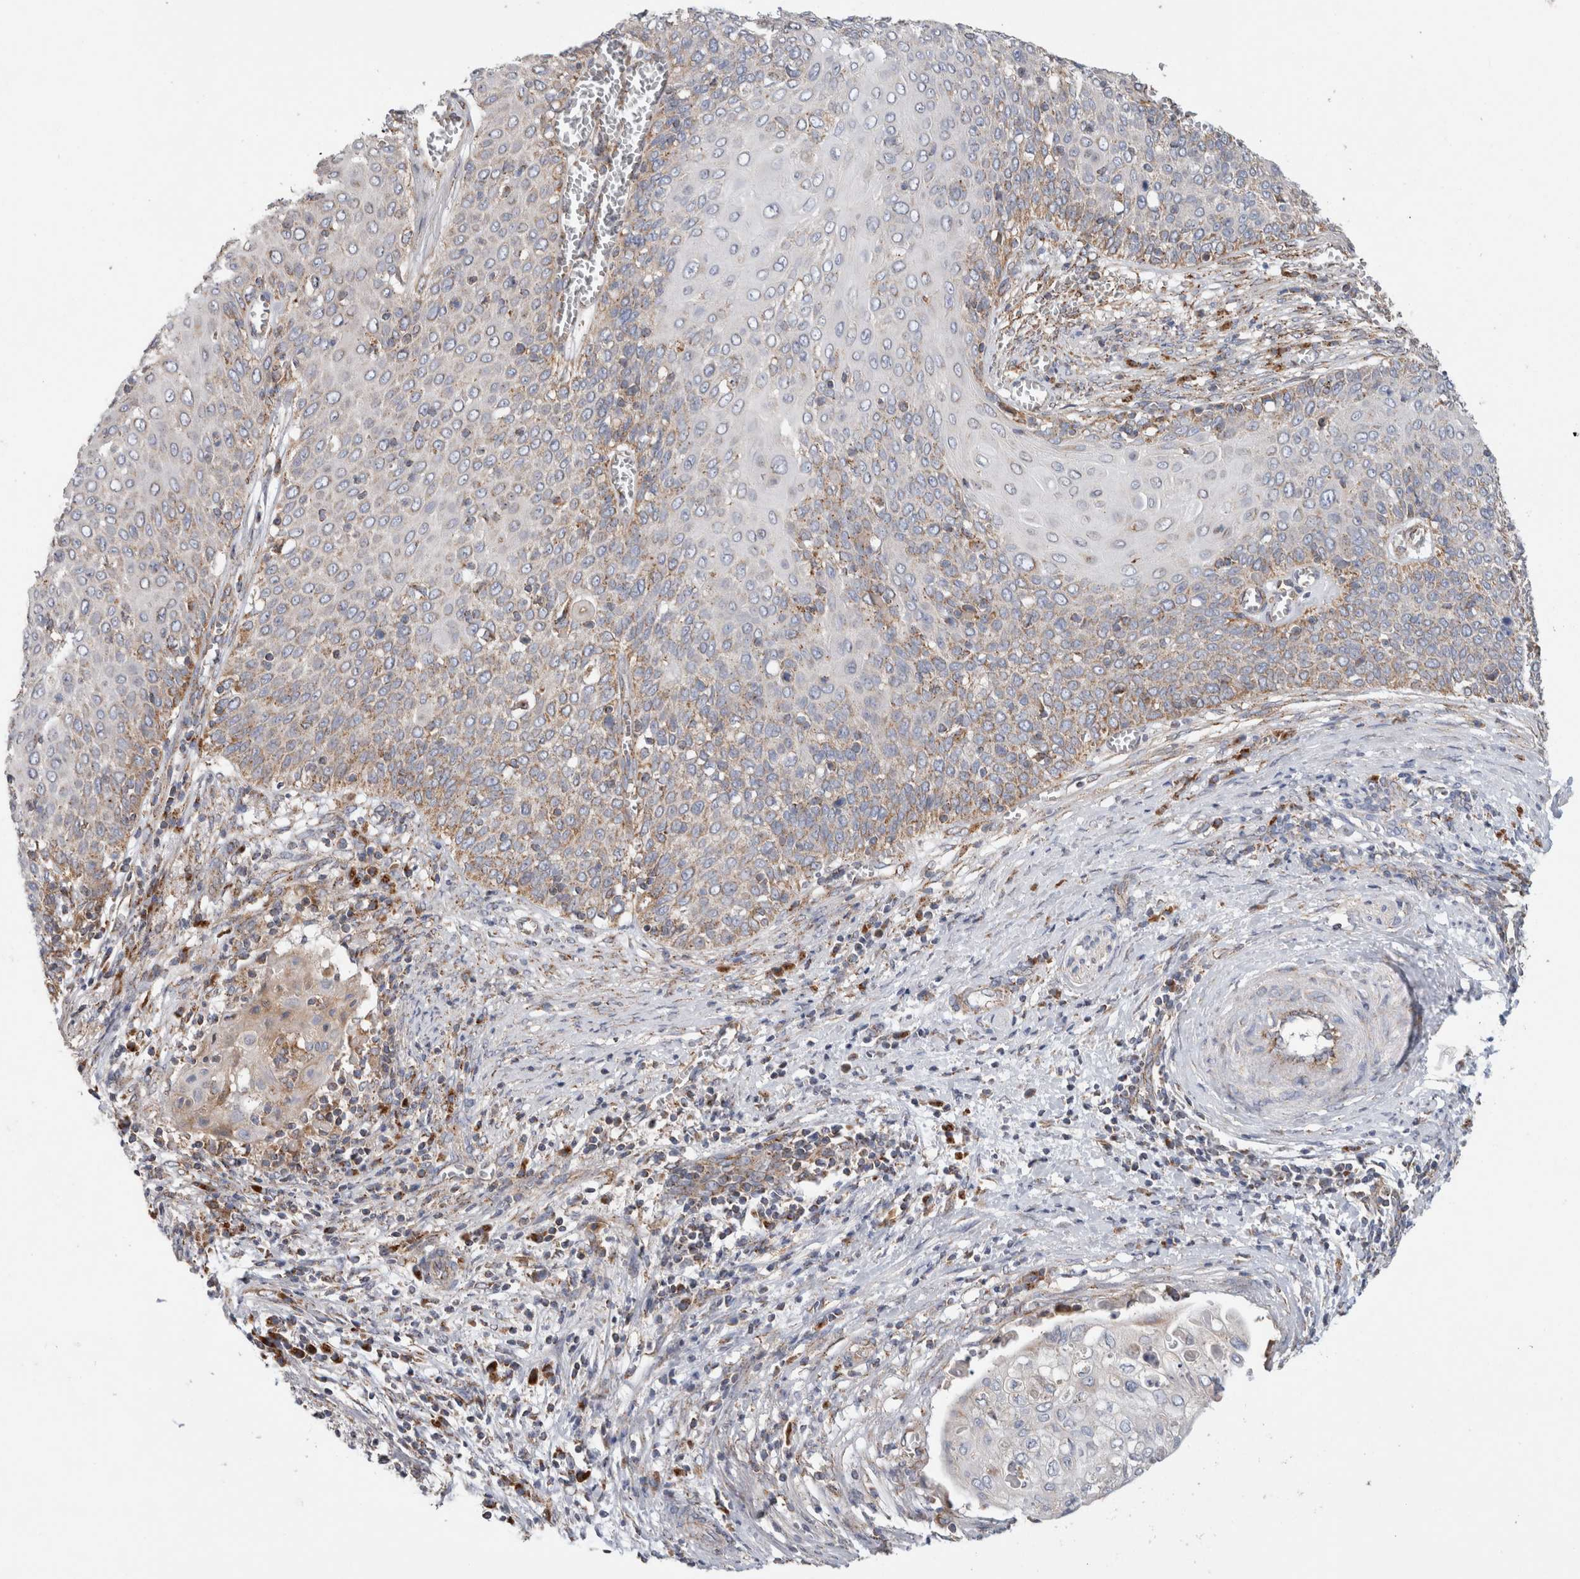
{"staining": {"intensity": "moderate", "quantity": "<25%", "location": "cytoplasmic/membranous"}, "tissue": "cervical cancer", "cell_type": "Tumor cells", "image_type": "cancer", "snomed": [{"axis": "morphology", "description": "Squamous cell carcinoma, NOS"}, {"axis": "topography", "description": "Cervix"}], "caption": "Brown immunohistochemical staining in cervical cancer shows moderate cytoplasmic/membranous positivity in about <25% of tumor cells. (DAB (3,3'-diaminobenzidine) = brown stain, brightfield microscopy at high magnification).", "gene": "IARS2", "patient": {"sex": "female", "age": 39}}